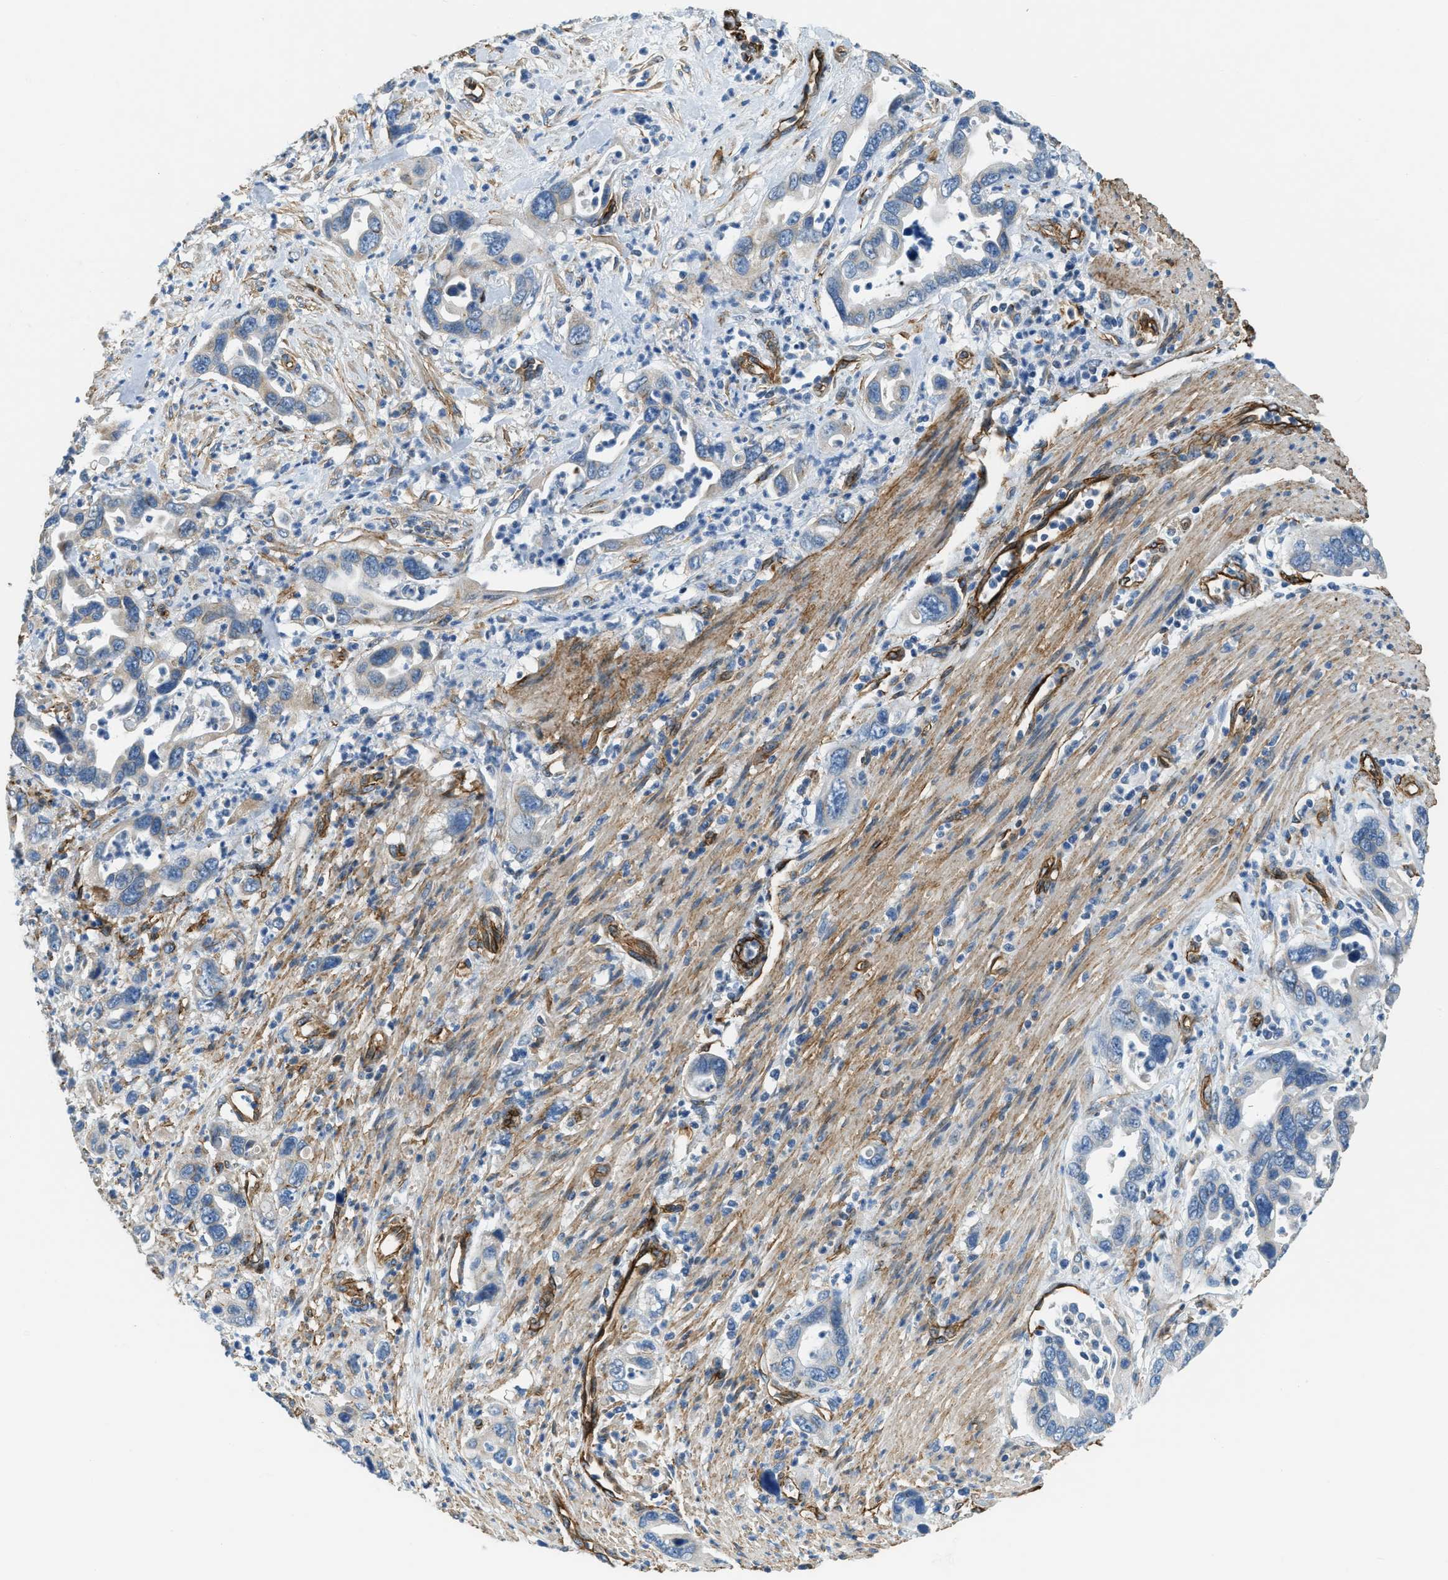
{"staining": {"intensity": "moderate", "quantity": "<25%", "location": "cytoplasmic/membranous"}, "tissue": "pancreatic cancer", "cell_type": "Tumor cells", "image_type": "cancer", "snomed": [{"axis": "morphology", "description": "Adenocarcinoma, NOS"}, {"axis": "topography", "description": "Pancreas"}], "caption": "Immunohistochemistry of human pancreatic adenocarcinoma displays low levels of moderate cytoplasmic/membranous expression in approximately <25% of tumor cells.", "gene": "TMEM43", "patient": {"sex": "female", "age": 70}}